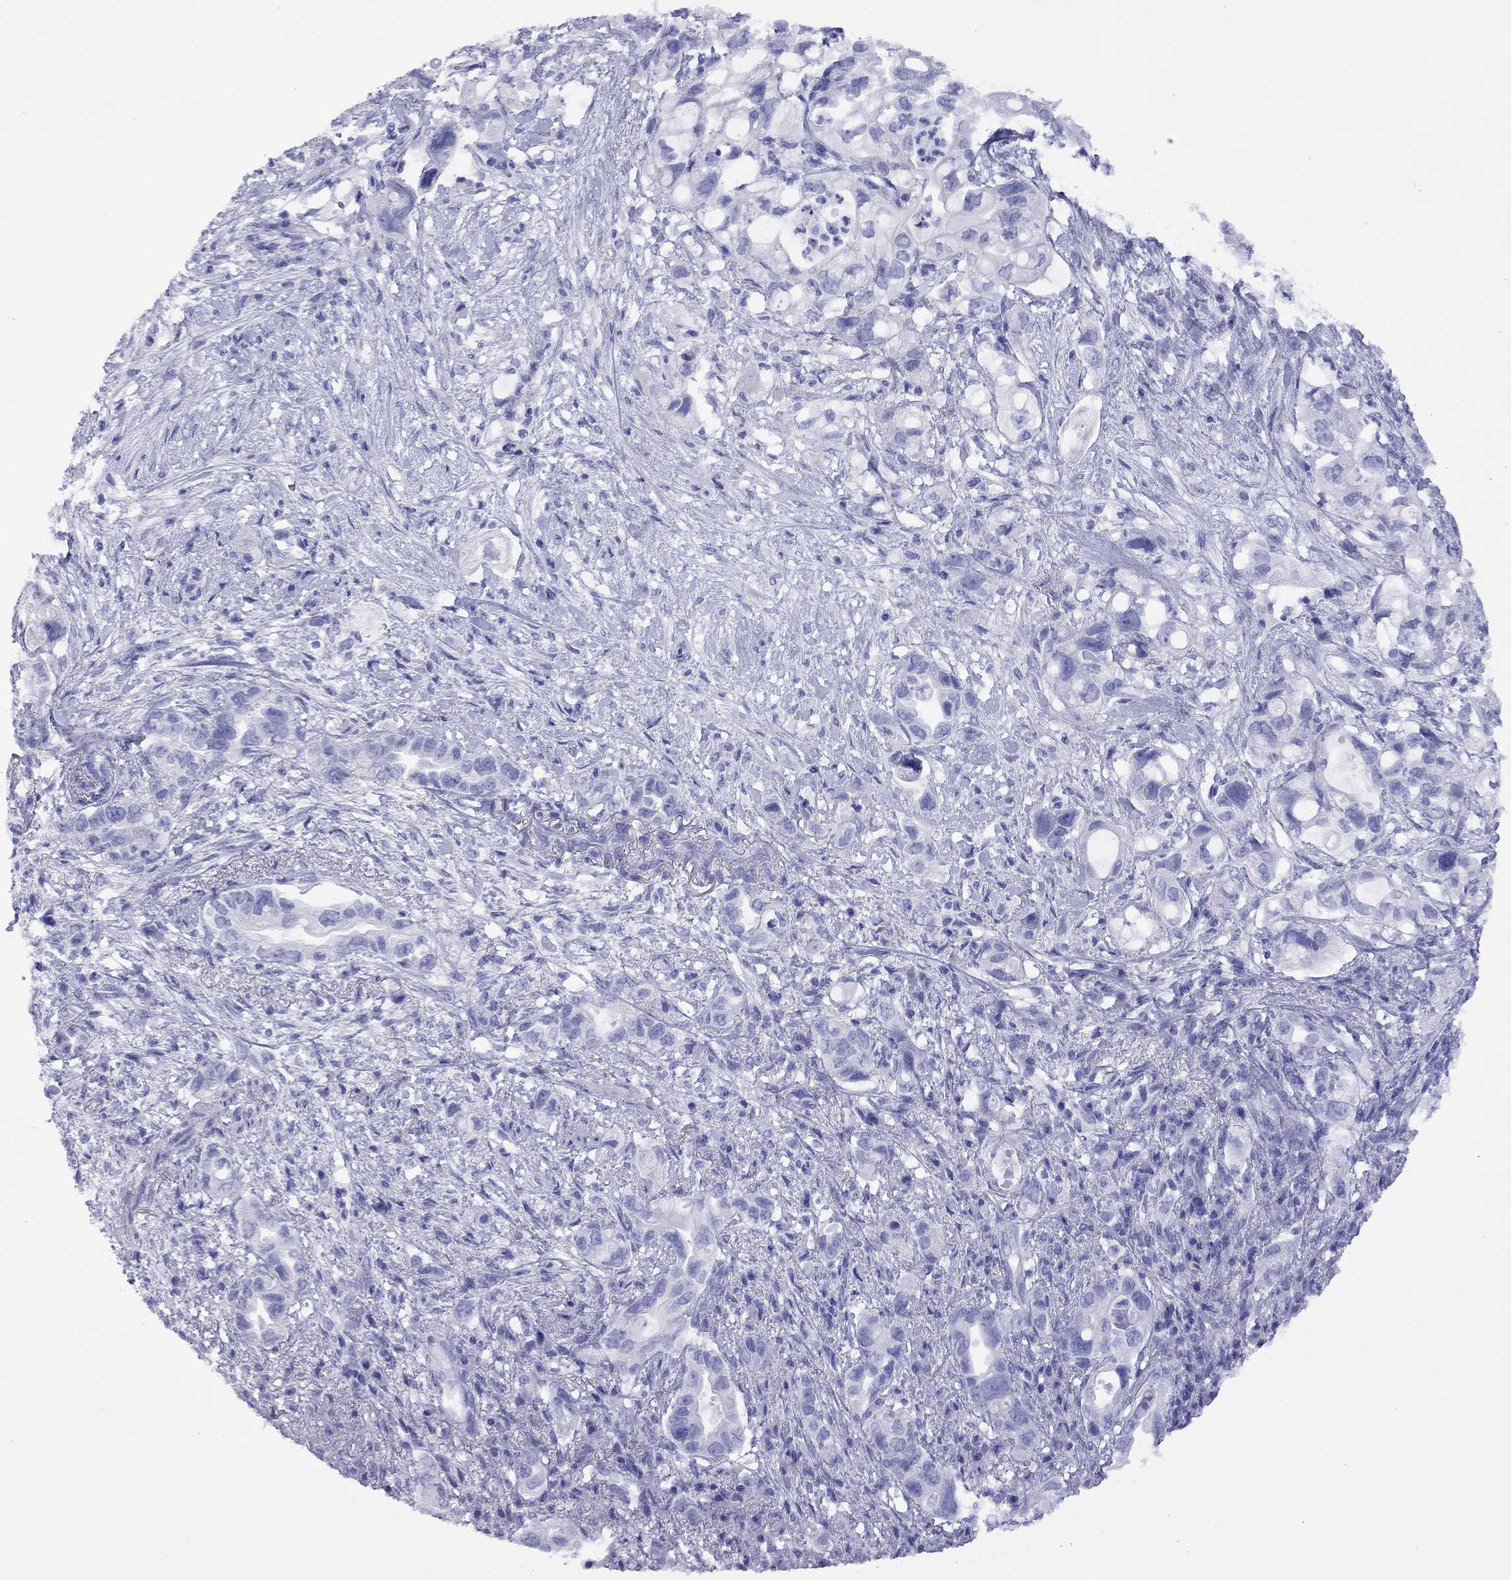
{"staining": {"intensity": "negative", "quantity": "none", "location": "none"}, "tissue": "pancreatic cancer", "cell_type": "Tumor cells", "image_type": "cancer", "snomed": [{"axis": "morphology", "description": "Adenocarcinoma, NOS"}, {"axis": "topography", "description": "Pancreas"}], "caption": "High magnification brightfield microscopy of pancreatic adenocarcinoma stained with DAB (3,3'-diaminobenzidine) (brown) and counterstained with hematoxylin (blue): tumor cells show no significant positivity.", "gene": "FIGLA", "patient": {"sex": "female", "age": 72}}